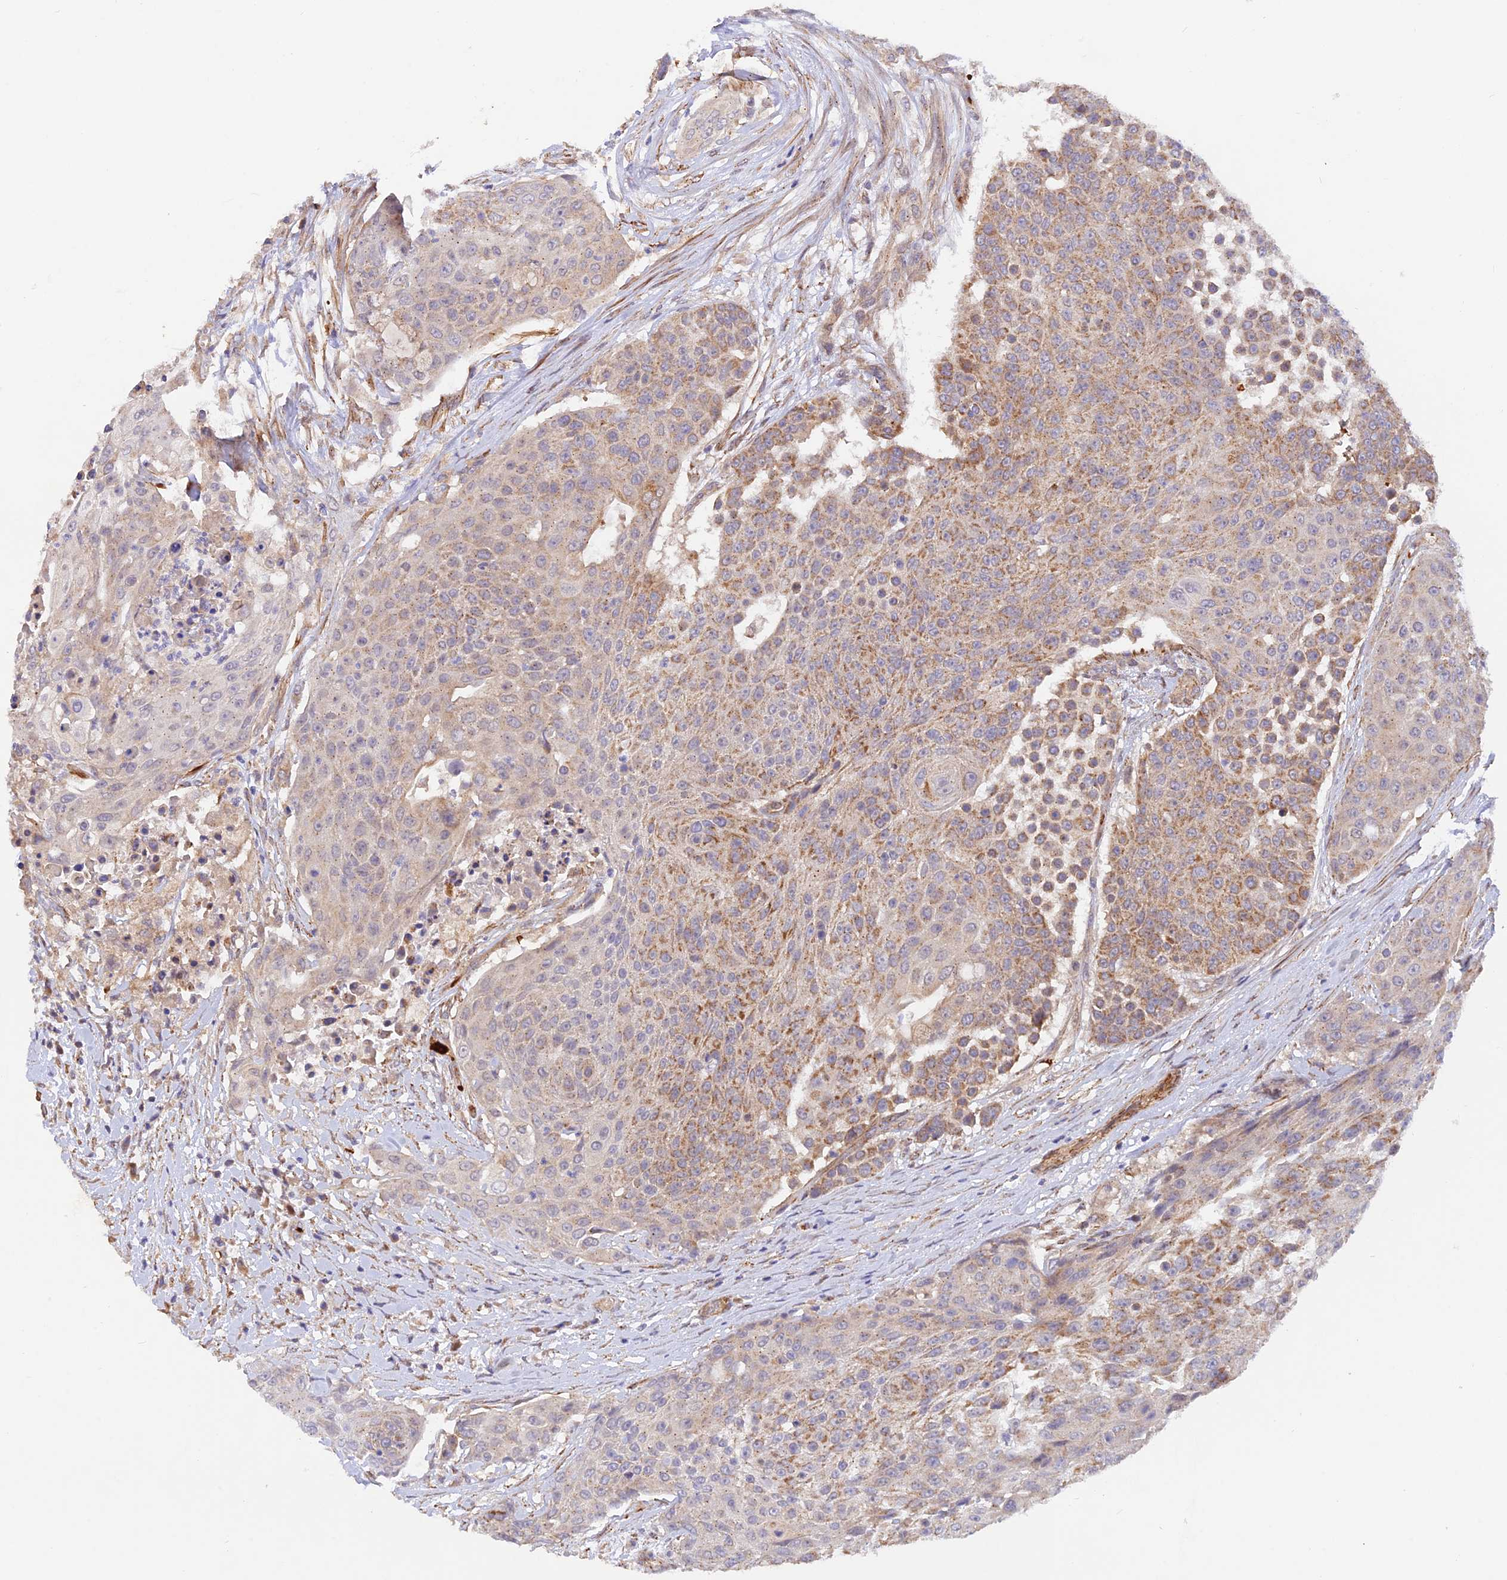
{"staining": {"intensity": "moderate", "quantity": "25%-75%", "location": "cytoplasmic/membranous"}, "tissue": "urothelial cancer", "cell_type": "Tumor cells", "image_type": "cancer", "snomed": [{"axis": "morphology", "description": "Urothelial carcinoma, High grade"}, {"axis": "topography", "description": "Urinary bladder"}], "caption": "Immunohistochemical staining of human urothelial carcinoma (high-grade) shows moderate cytoplasmic/membranous protein staining in approximately 25%-75% of tumor cells.", "gene": "WDFY4", "patient": {"sex": "female", "age": 63}}